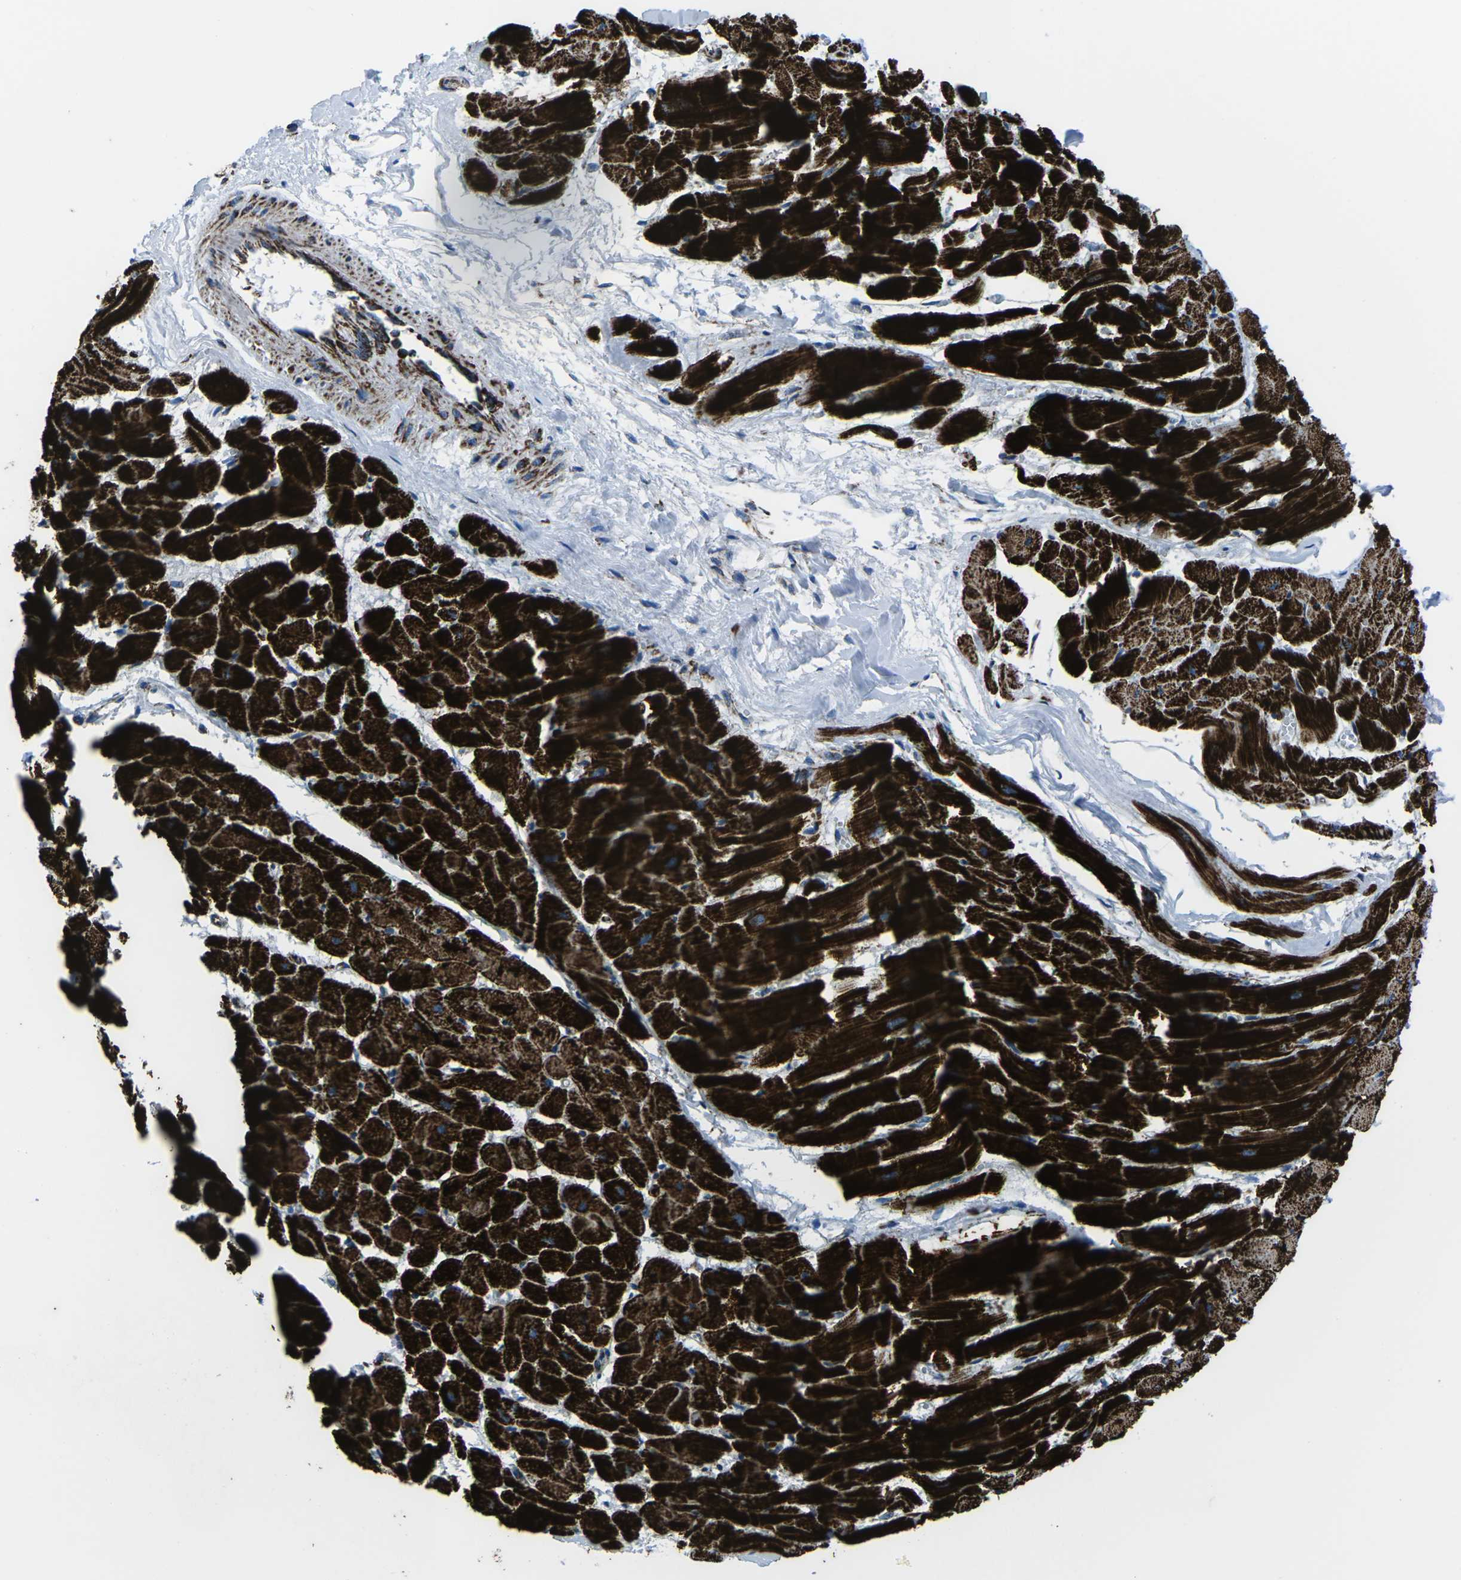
{"staining": {"intensity": "strong", "quantity": ">75%", "location": "cytoplasmic/membranous"}, "tissue": "heart muscle", "cell_type": "Cardiomyocytes", "image_type": "normal", "snomed": [{"axis": "morphology", "description": "Normal tissue, NOS"}, {"axis": "topography", "description": "Heart"}], "caption": "IHC photomicrograph of unremarkable heart muscle stained for a protein (brown), which shows high levels of strong cytoplasmic/membranous expression in approximately >75% of cardiomyocytes.", "gene": "MT", "patient": {"sex": "female", "age": 19}}